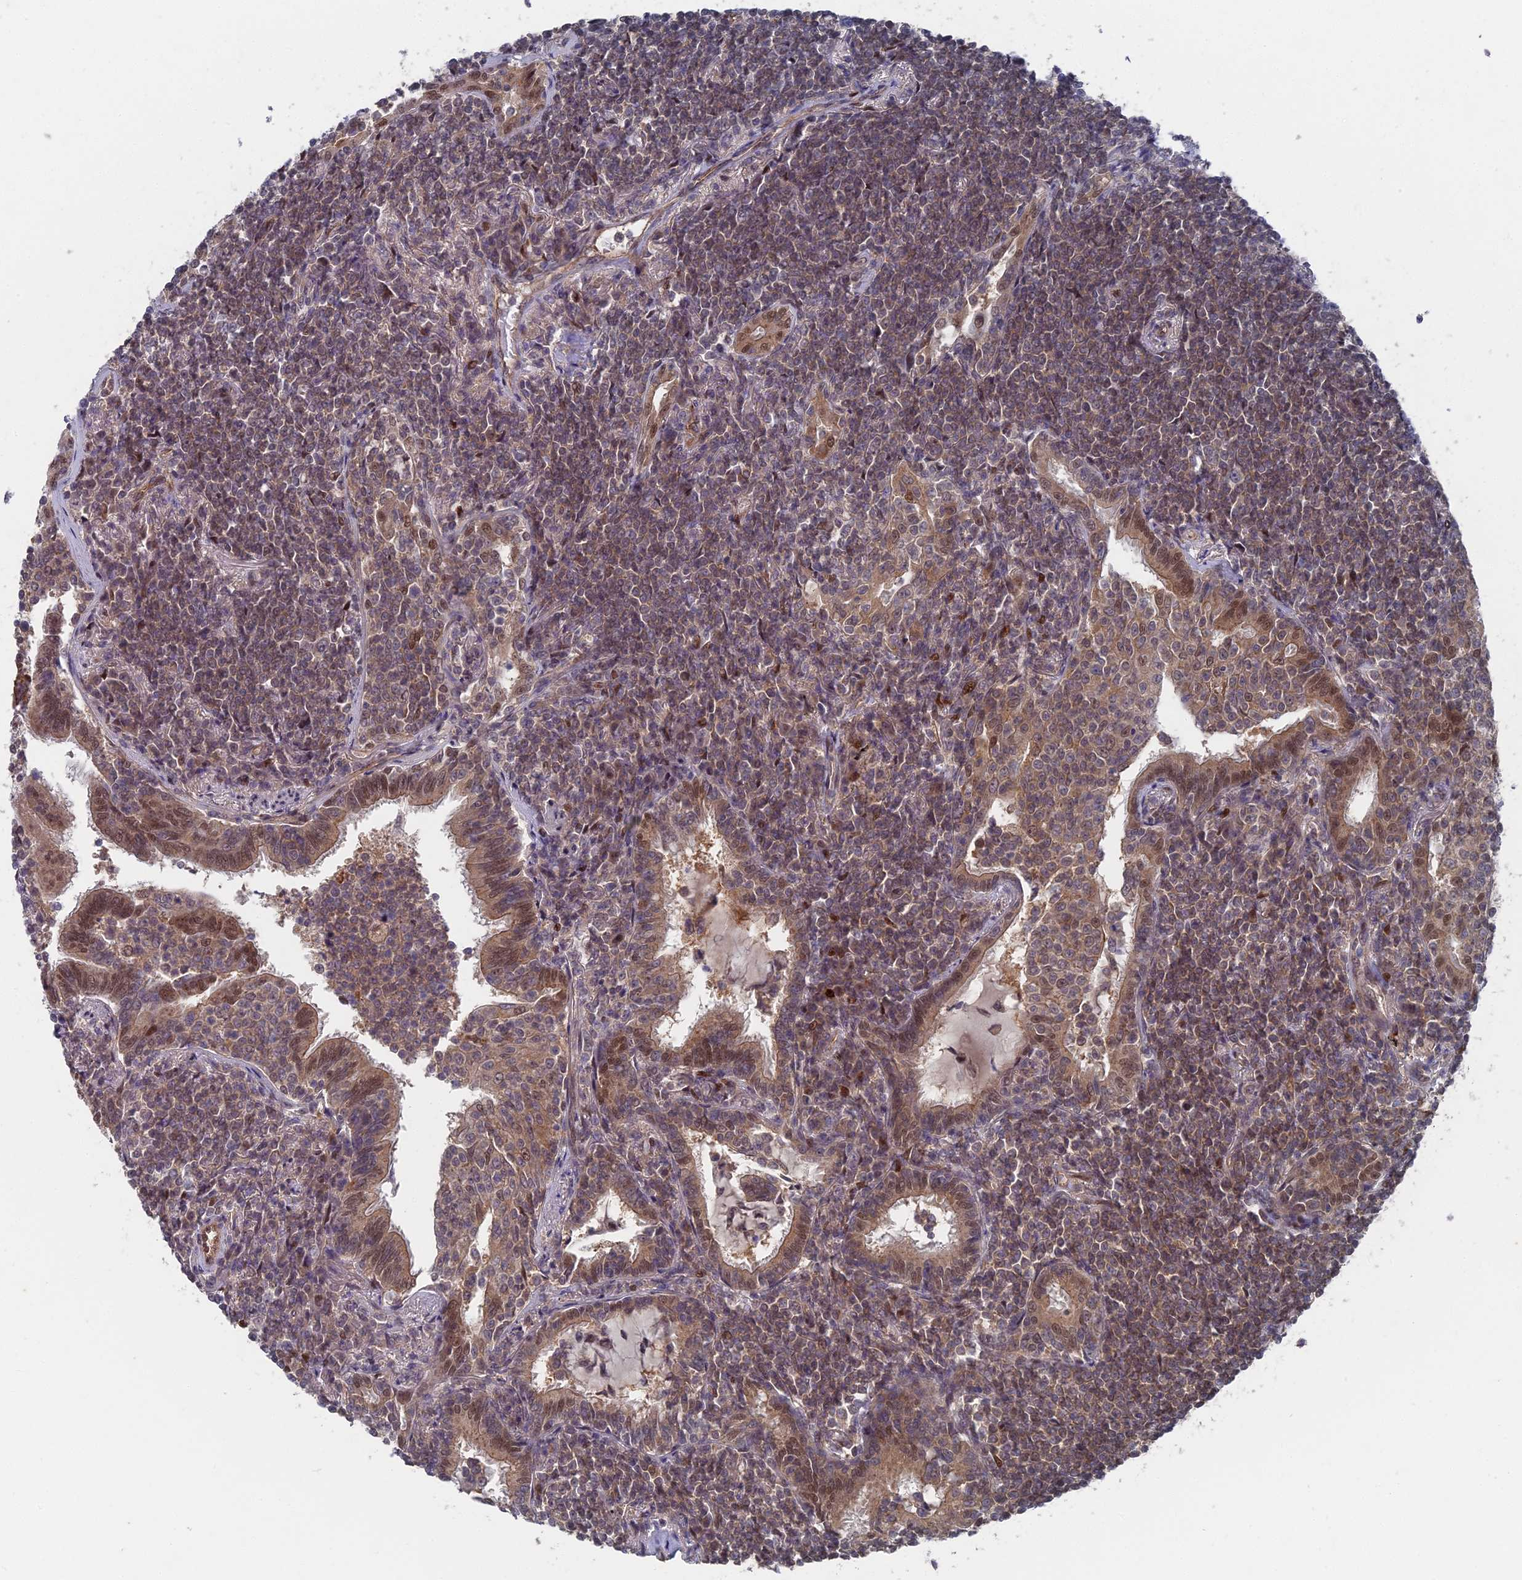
{"staining": {"intensity": "moderate", "quantity": "25%-75%", "location": "cytoplasmic/membranous"}, "tissue": "lymphoma", "cell_type": "Tumor cells", "image_type": "cancer", "snomed": [{"axis": "morphology", "description": "Malignant lymphoma, non-Hodgkin's type, Low grade"}, {"axis": "topography", "description": "Lung"}], "caption": "IHC (DAB) staining of low-grade malignant lymphoma, non-Hodgkin's type demonstrates moderate cytoplasmic/membranous protein staining in approximately 25%-75% of tumor cells.", "gene": "UNC5D", "patient": {"sex": "female", "age": 71}}